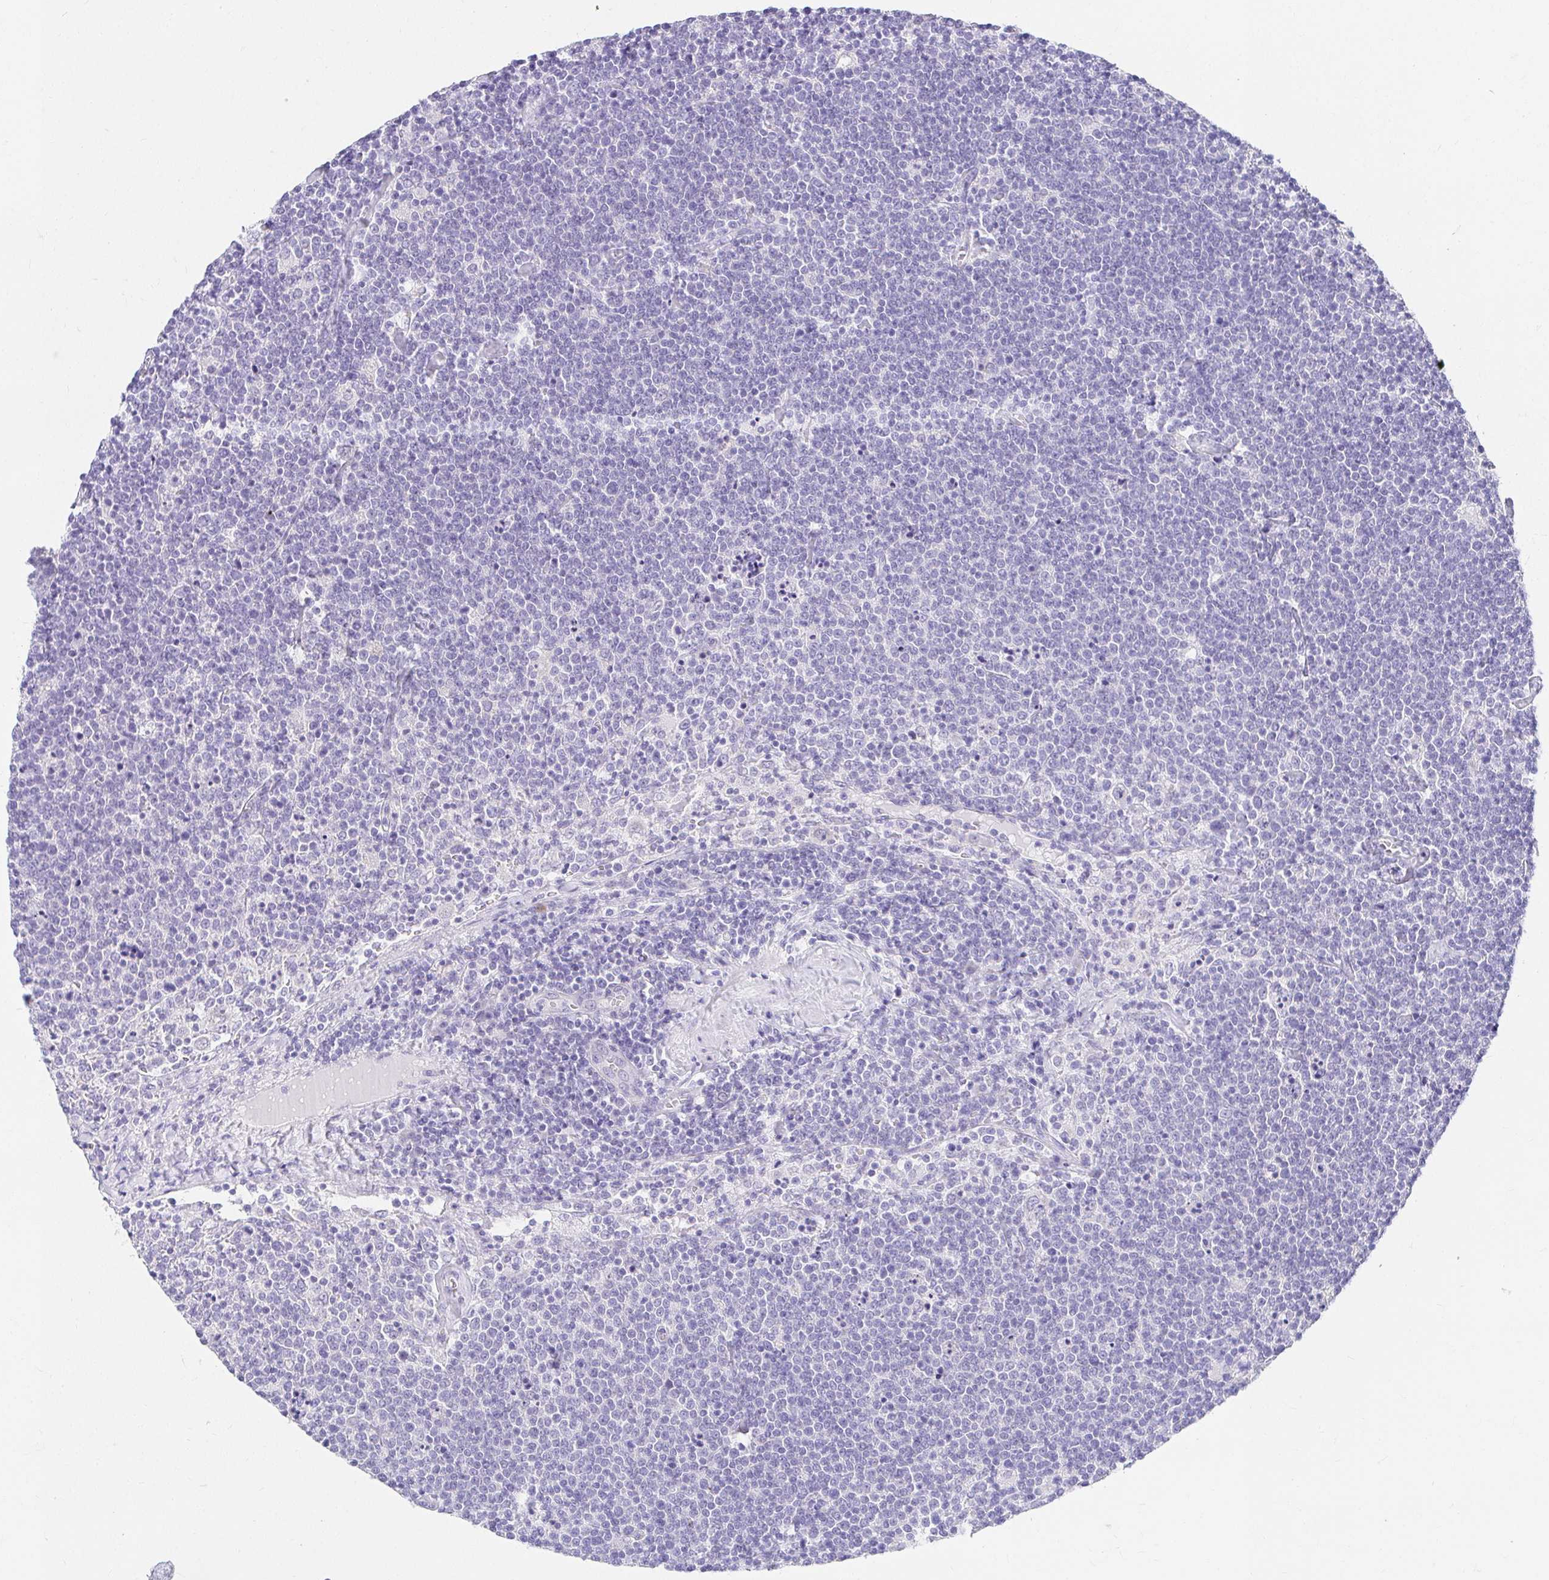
{"staining": {"intensity": "negative", "quantity": "none", "location": "none"}, "tissue": "lymphoma", "cell_type": "Tumor cells", "image_type": "cancer", "snomed": [{"axis": "morphology", "description": "Malignant lymphoma, non-Hodgkin's type, High grade"}, {"axis": "topography", "description": "Lymph node"}], "caption": "The micrograph demonstrates no staining of tumor cells in lymphoma.", "gene": "VGLL1", "patient": {"sex": "male", "age": 61}}